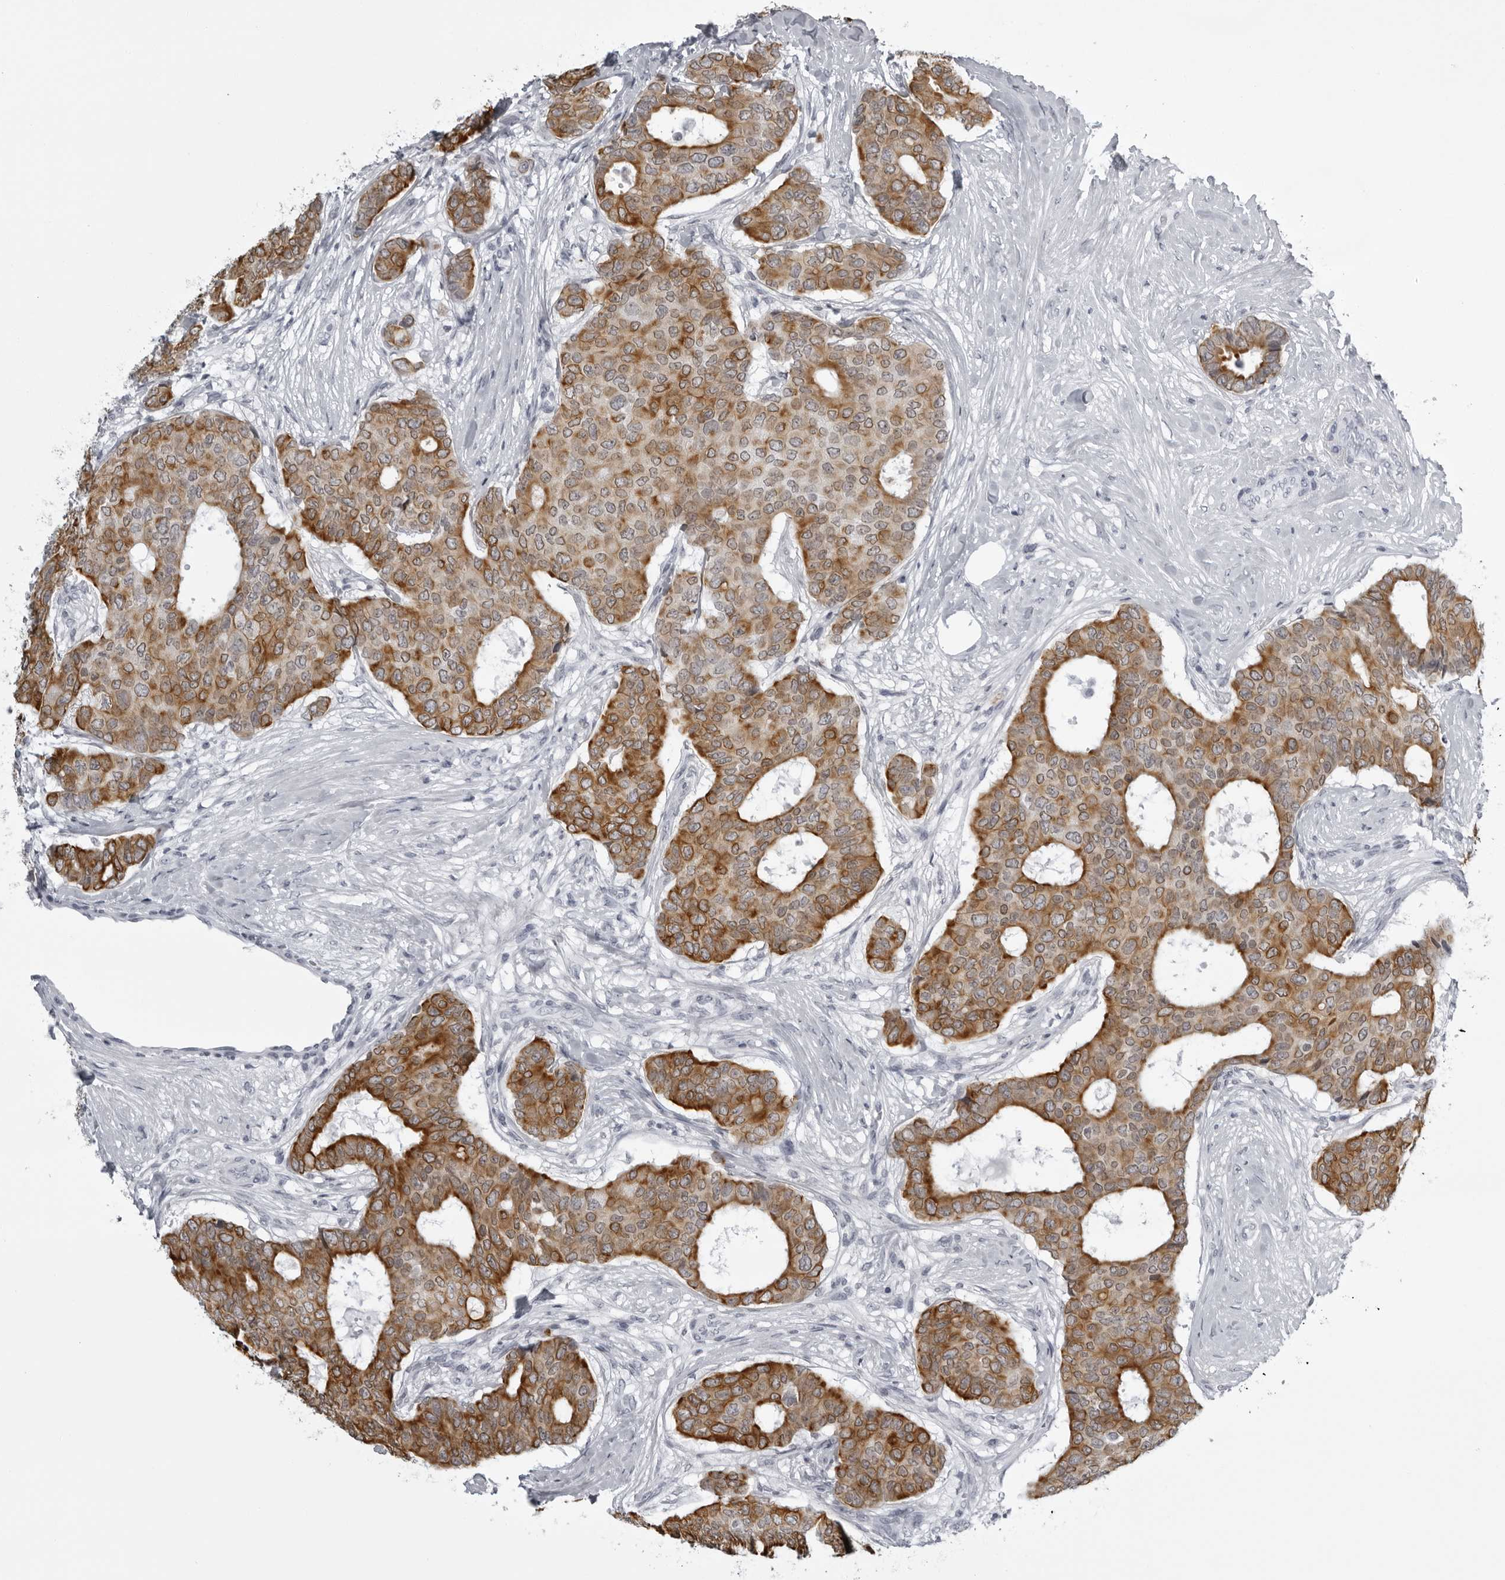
{"staining": {"intensity": "moderate", "quantity": ">75%", "location": "cytoplasmic/membranous"}, "tissue": "breast cancer", "cell_type": "Tumor cells", "image_type": "cancer", "snomed": [{"axis": "morphology", "description": "Duct carcinoma"}, {"axis": "topography", "description": "Breast"}], "caption": "DAB (3,3'-diaminobenzidine) immunohistochemical staining of human intraductal carcinoma (breast) exhibits moderate cytoplasmic/membranous protein expression in approximately >75% of tumor cells. (IHC, brightfield microscopy, high magnification).", "gene": "UROD", "patient": {"sex": "female", "age": 75}}